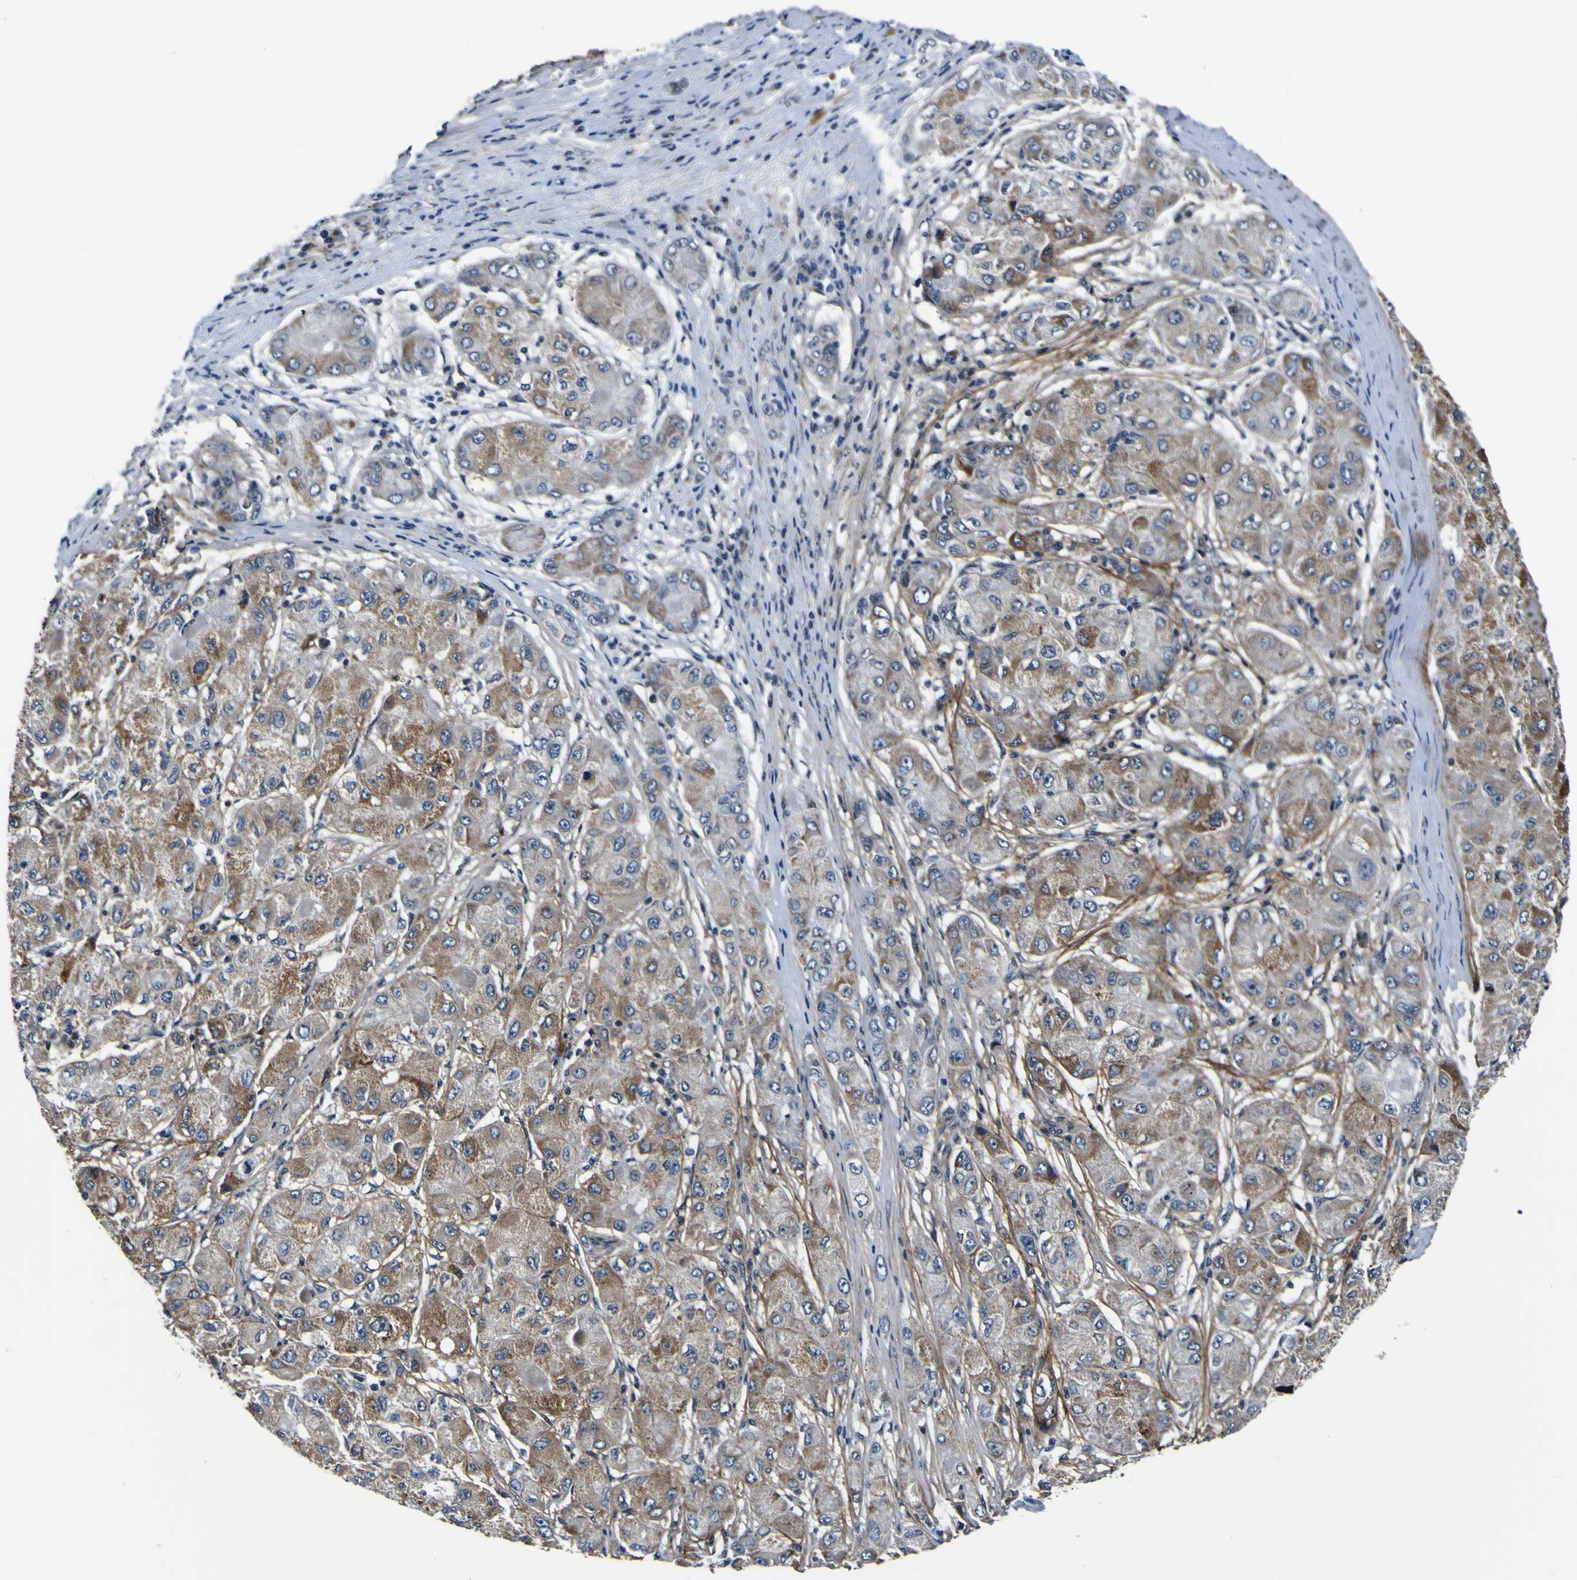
{"staining": {"intensity": "moderate", "quantity": "25%-75%", "location": "cytoplasmic/membranous"}, "tissue": "liver cancer", "cell_type": "Tumor cells", "image_type": "cancer", "snomed": [{"axis": "morphology", "description": "Carcinoma, Hepatocellular, NOS"}, {"axis": "topography", "description": "Liver"}], "caption": "This photomicrograph reveals hepatocellular carcinoma (liver) stained with immunohistochemistry to label a protein in brown. The cytoplasmic/membranous of tumor cells show moderate positivity for the protein. Nuclei are counter-stained blue.", "gene": "POSTN", "patient": {"sex": "male", "age": 80}}